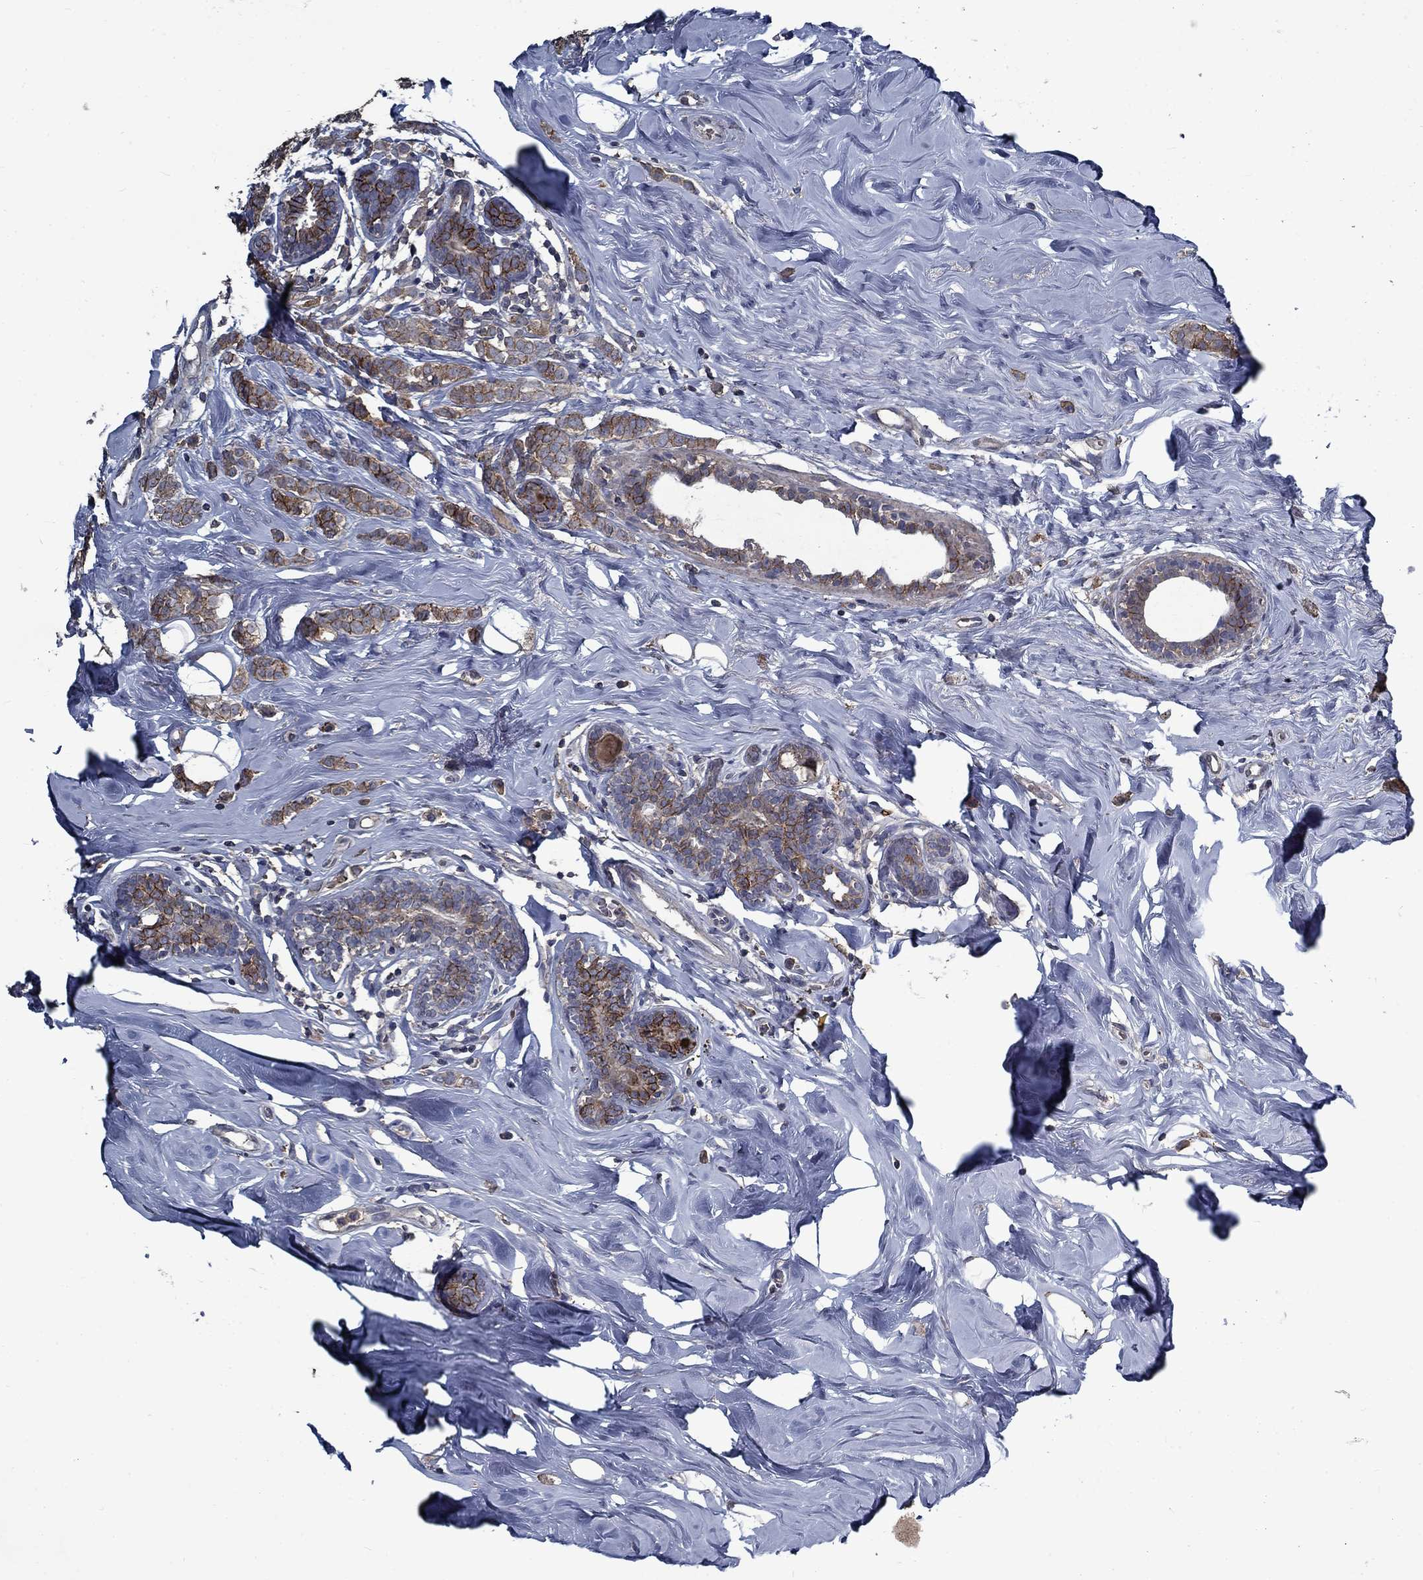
{"staining": {"intensity": "strong", "quantity": "25%-75%", "location": "cytoplasmic/membranous"}, "tissue": "breast cancer", "cell_type": "Tumor cells", "image_type": "cancer", "snomed": [{"axis": "morphology", "description": "Lobular carcinoma"}, {"axis": "topography", "description": "Breast"}], "caption": "A histopathology image of breast lobular carcinoma stained for a protein reveals strong cytoplasmic/membranous brown staining in tumor cells.", "gene": "SLC44A1", "patient": {"sex": "female", "age": 49}}